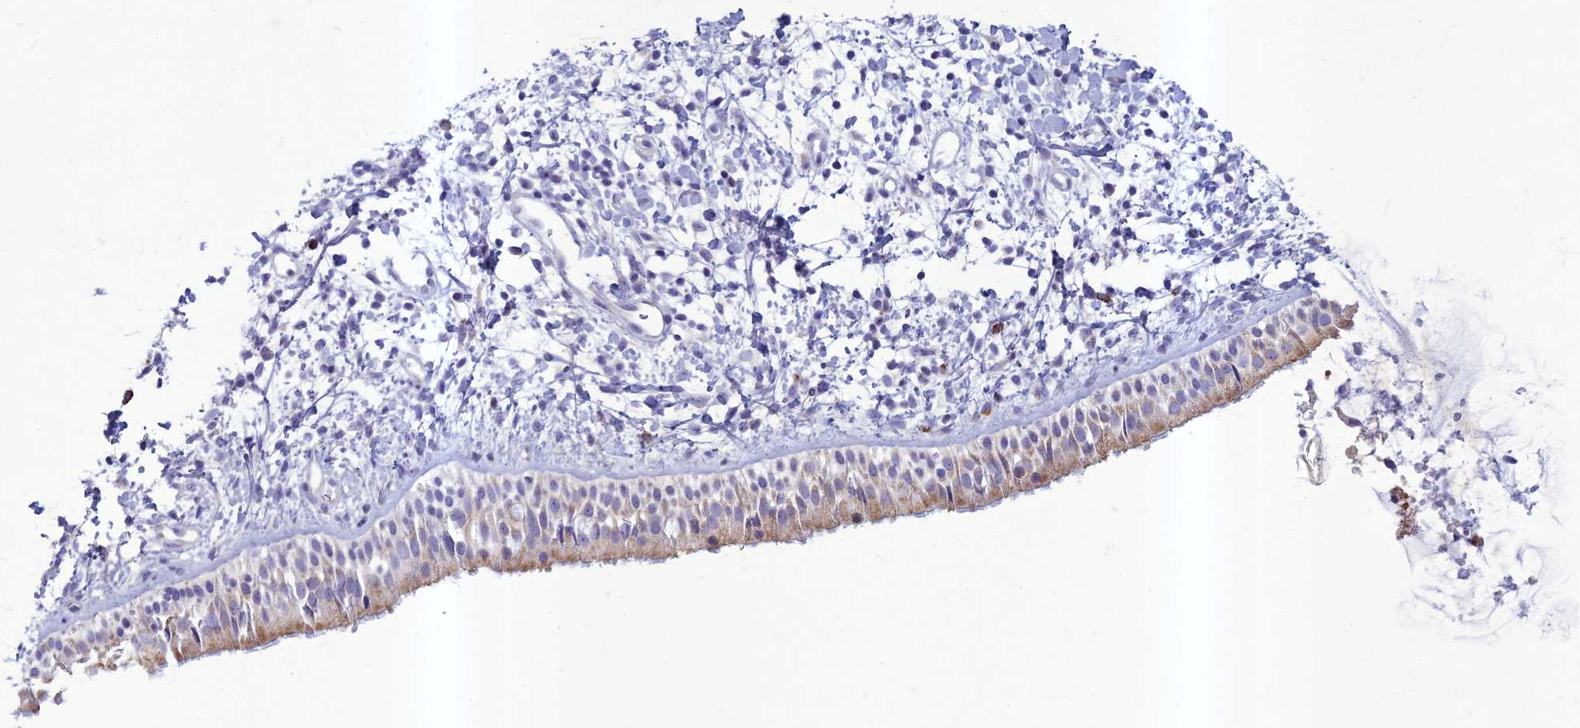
{"staining": {"intensity": "weak", "quantity": "25%-75%", "location": "cytoplasmic/membranous"}, "tissue": "nasopharynx", "cell_type": "Respiratory epithelial cells", "image_type": "normal", "snomed": [{"axis": "morphology", "description": "Normal tissue, NOS"}, {"axis": "topography", "description": "Nasopharynx"}], "caption": "Weak cytoplasmic/membranous expression is identified in approximately 25%-75% of respiratory epithelial cells in normal nasopharynx. (Brightfield microscopy of DAB IHC at high magnification).", "gene": "HIGD1A", "patient": {"sex": "male", "age": 22}}